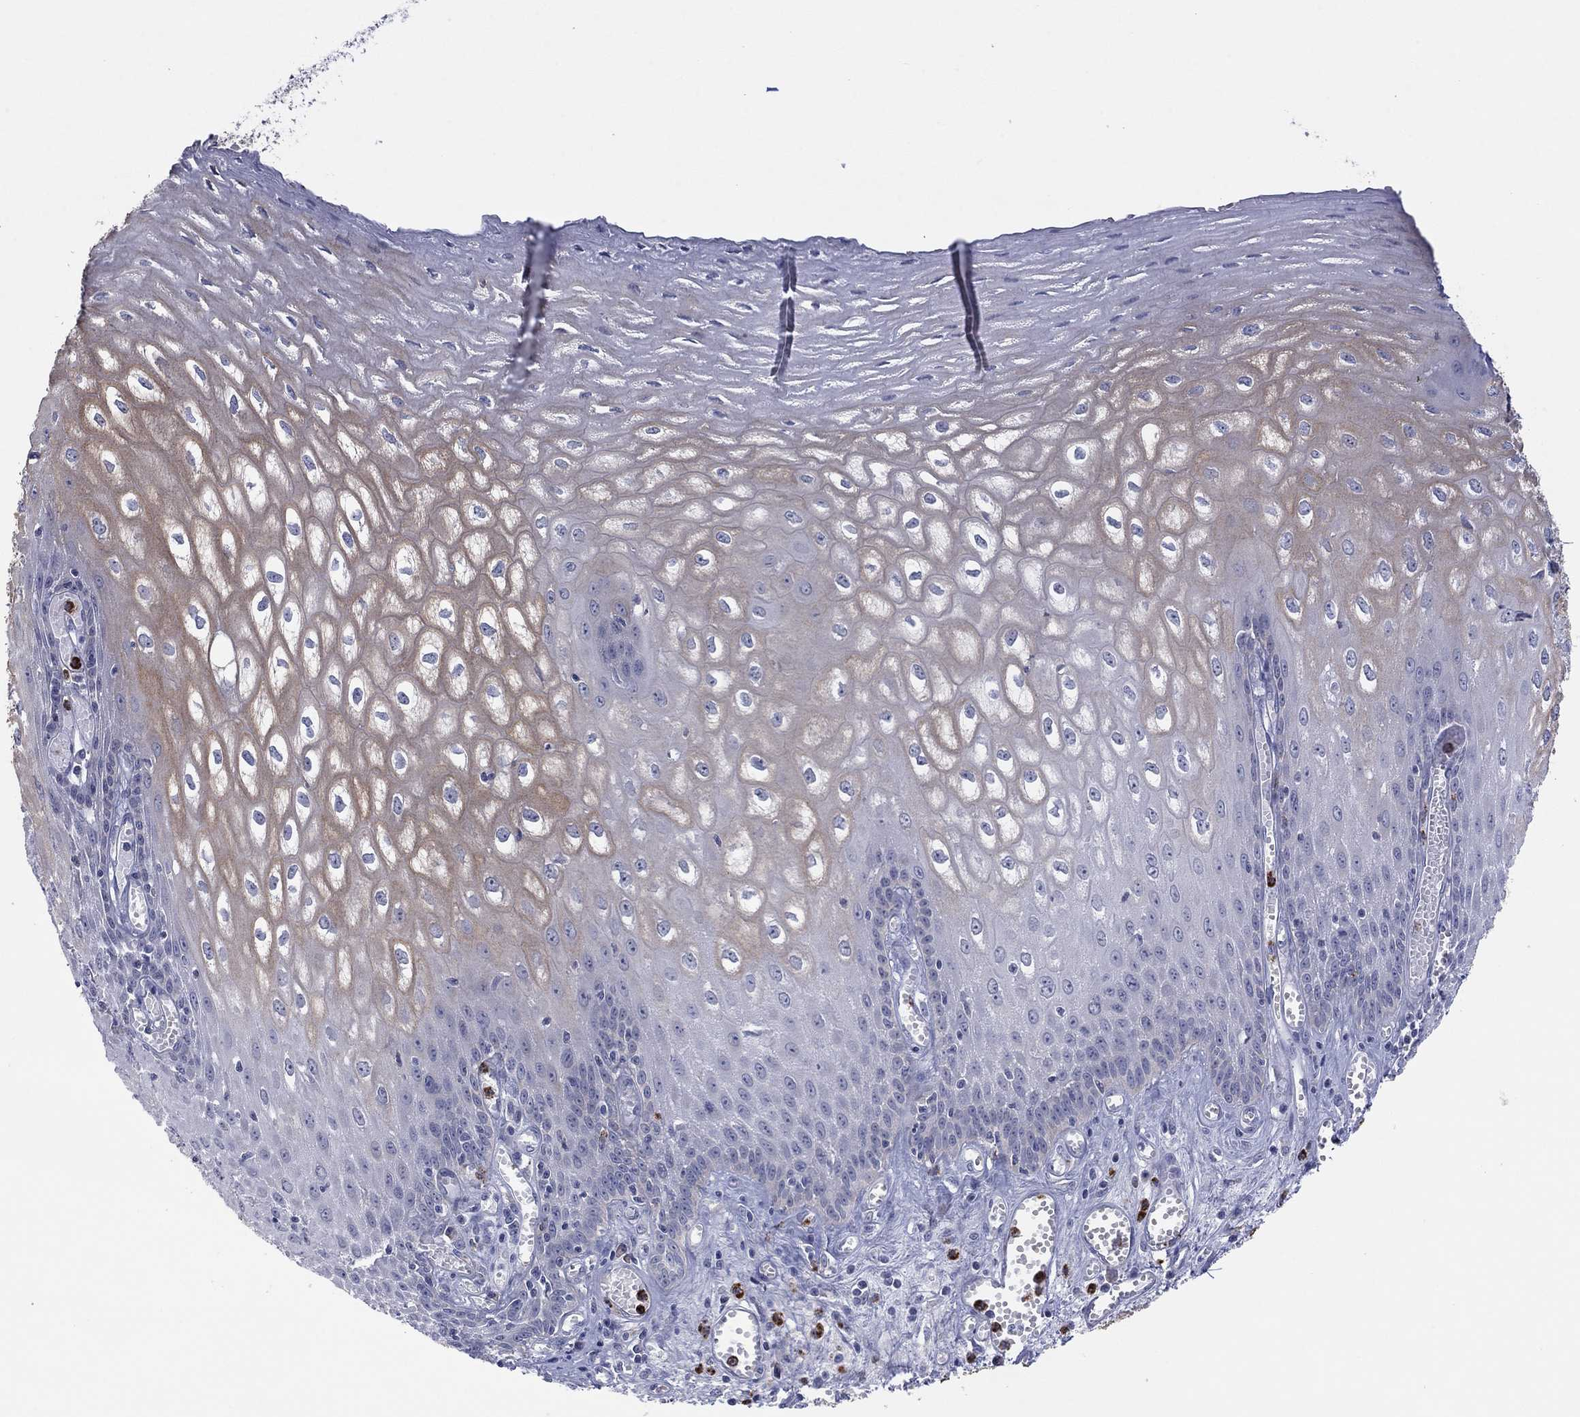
{"staining": {"intensity": "weak", "quantity": "25%-75%", "location": "cytoplasmic/membranous"}, "tissue": "esophagus", "cell_type": "Squamous epithelial cells", "image_type": "normal", "snomed": [{"axis": "morphology", "description": "Normal tissue, NOS"}, {"axis": "topography", "description": "Esophagus"}], "caption": "Esophagus stained with immunohistochemistry shows weak cytoplasmic/membranous expression in about 25%-75% of squamous epithelial cells.", "gene": "MTRFR", "patient": {"sex": "male", "age": 58}}